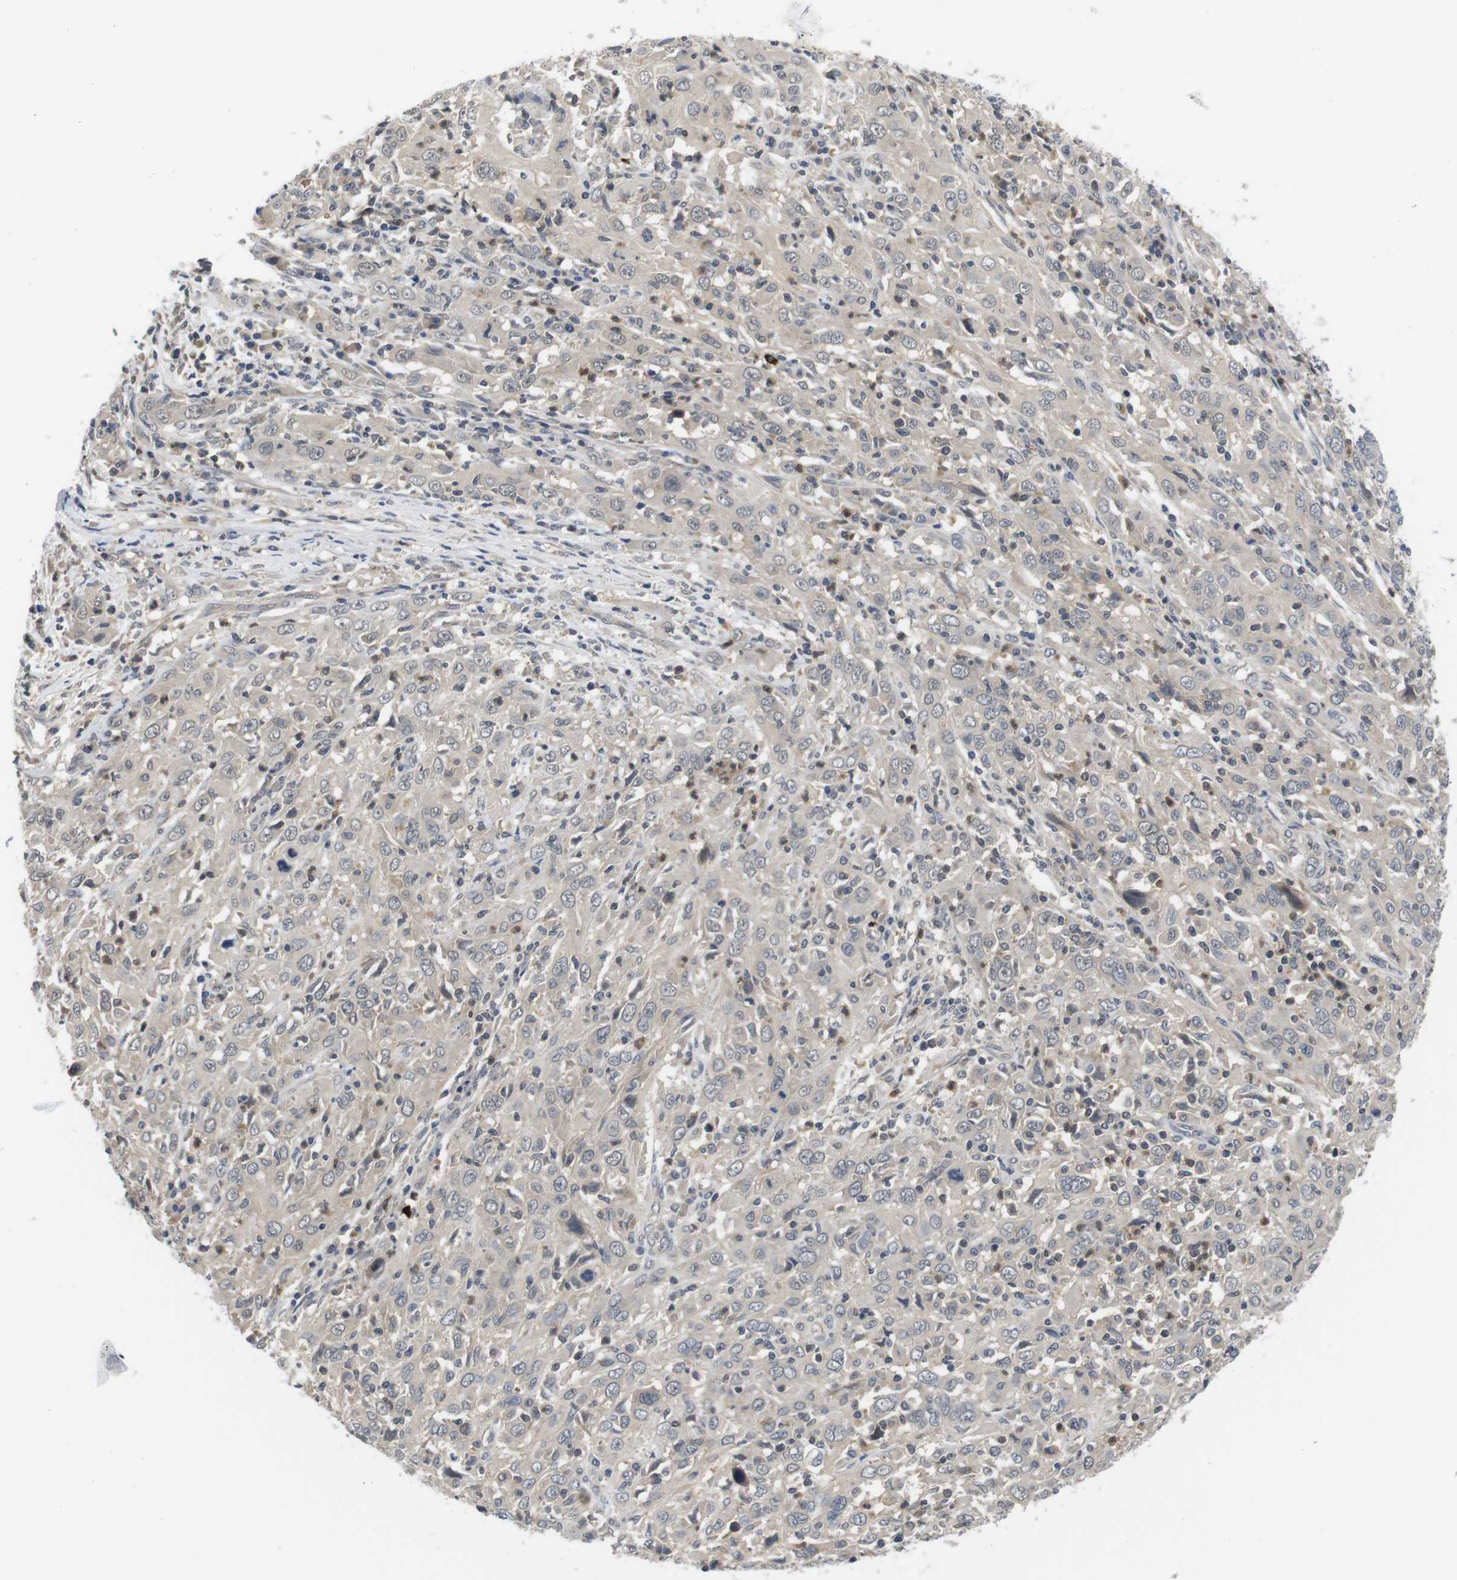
{"staining": {"intensity": "weak", "quantity": "25%-75%", "location": "cytoplasmic/membranous"}, "tissue": "cervical cancer", "cell_type": "Tumor cells", "image_type": "cancer", "snomed": [{"axis": "morphology", "description": "Squamous cell carcinoma, NOS"}, {"axis": "topography", "description": "Cervix"}], "caption": "A brown stain shows weak cytoplasmic/membranous staining of a protein in cervical squamous cell carcinoma tumor cells.", "gene": "FADD", "patient": {"sex": "female", "age": 46}}